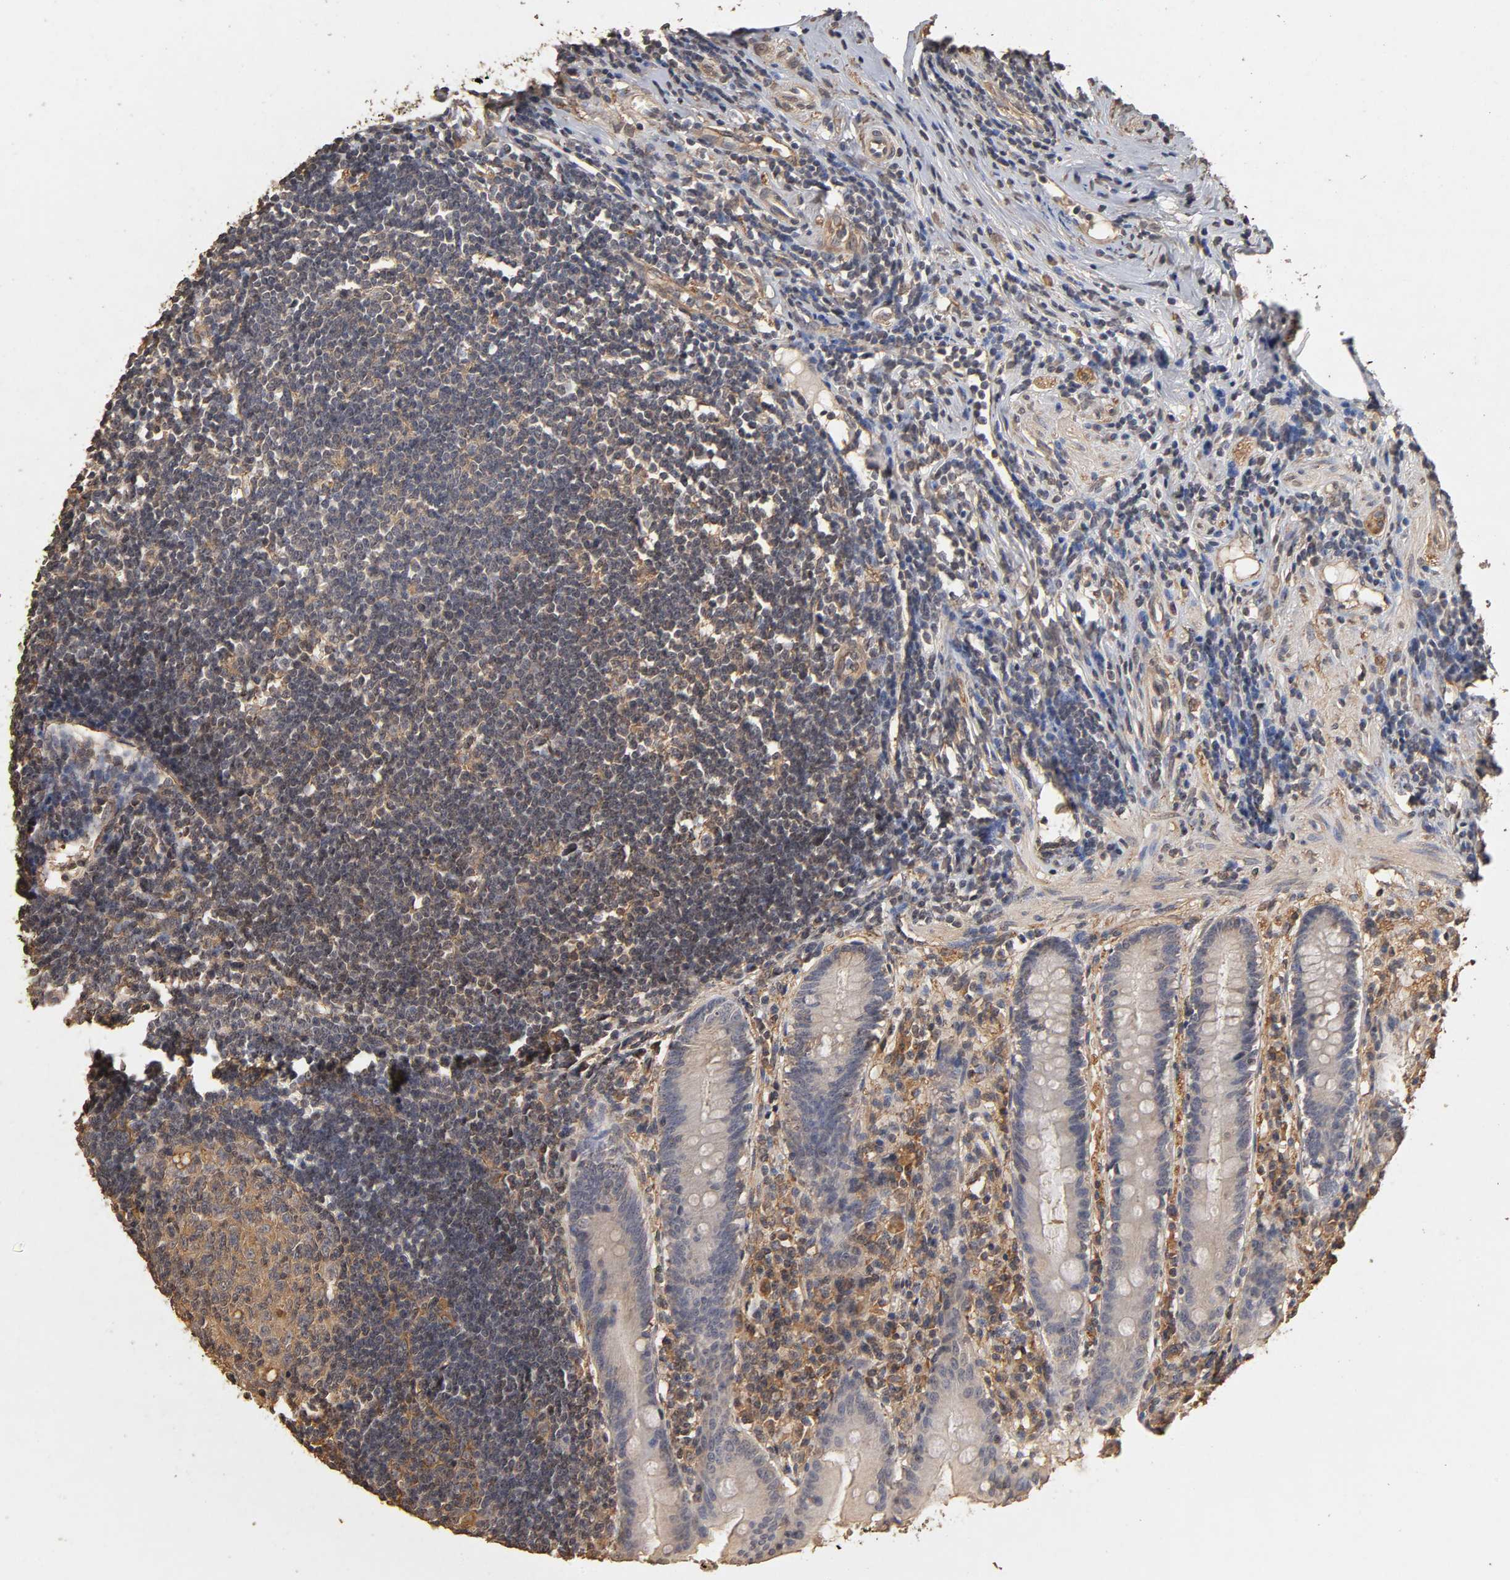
{"staining": {"intensity": "negative", "quantity": "none", "location": "none"}, "tissue": "appendix", "cell_type": "Glandular cells", "image_type": "normal", "snomed": [{"axis": "morphology", "description": "Normal tissue, NOS"}, {"axis": "topography", "description": "Appendix"}], "caption": "IHC photomicrograph of normal appendix: human appendix stained with DAB (3,3'-diaminobenzidine) shows no significant protein staining in glandular cells. (DAB IHC with hematoxylin counter stain).", "gene": "VSIG4", "patient": {"sex": "female", "age": 50}}